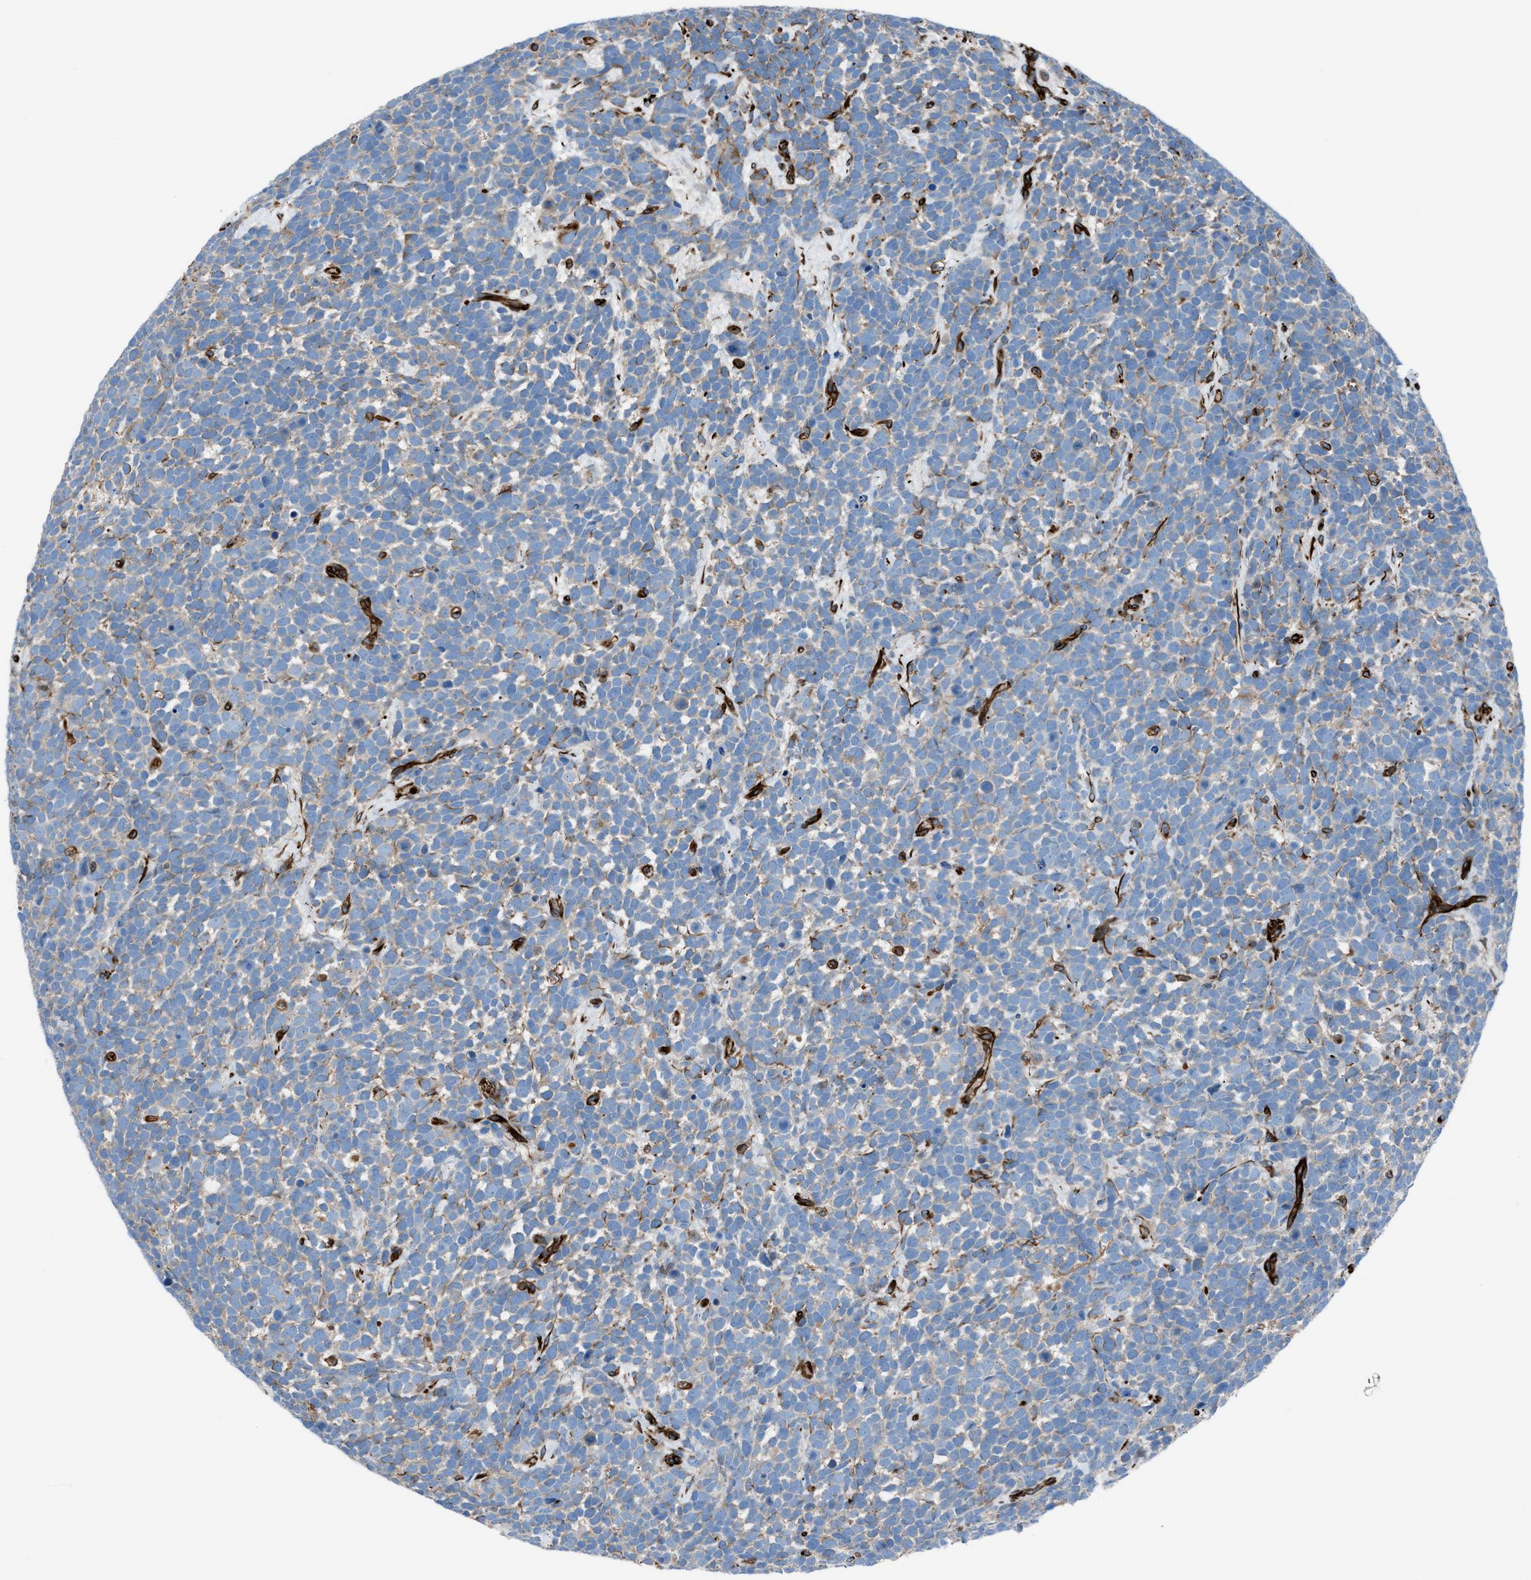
{"staining": {"intensity": "weak", "quantity": "25%-75%", "location": "cytoplasmic/membranous"}, "tissue": "urothelial cancer", "cell_type": "Tumor cells", "image_type": "cancer", "snomed": [{"axis": "morphology", "description": "Urothelial carcinoma, High grade"}, {"axis": "topography", "description": "Urinary bladder"}], "caption": "Immunohistochemical staining of urothelial cancer demonstrates low levels of weak cytoplasmic/membranous protein positivity in approximately 25%-75% of tumor cells.", "gene": "CABP7", "patient": {"sex": "female", "age": 82}}